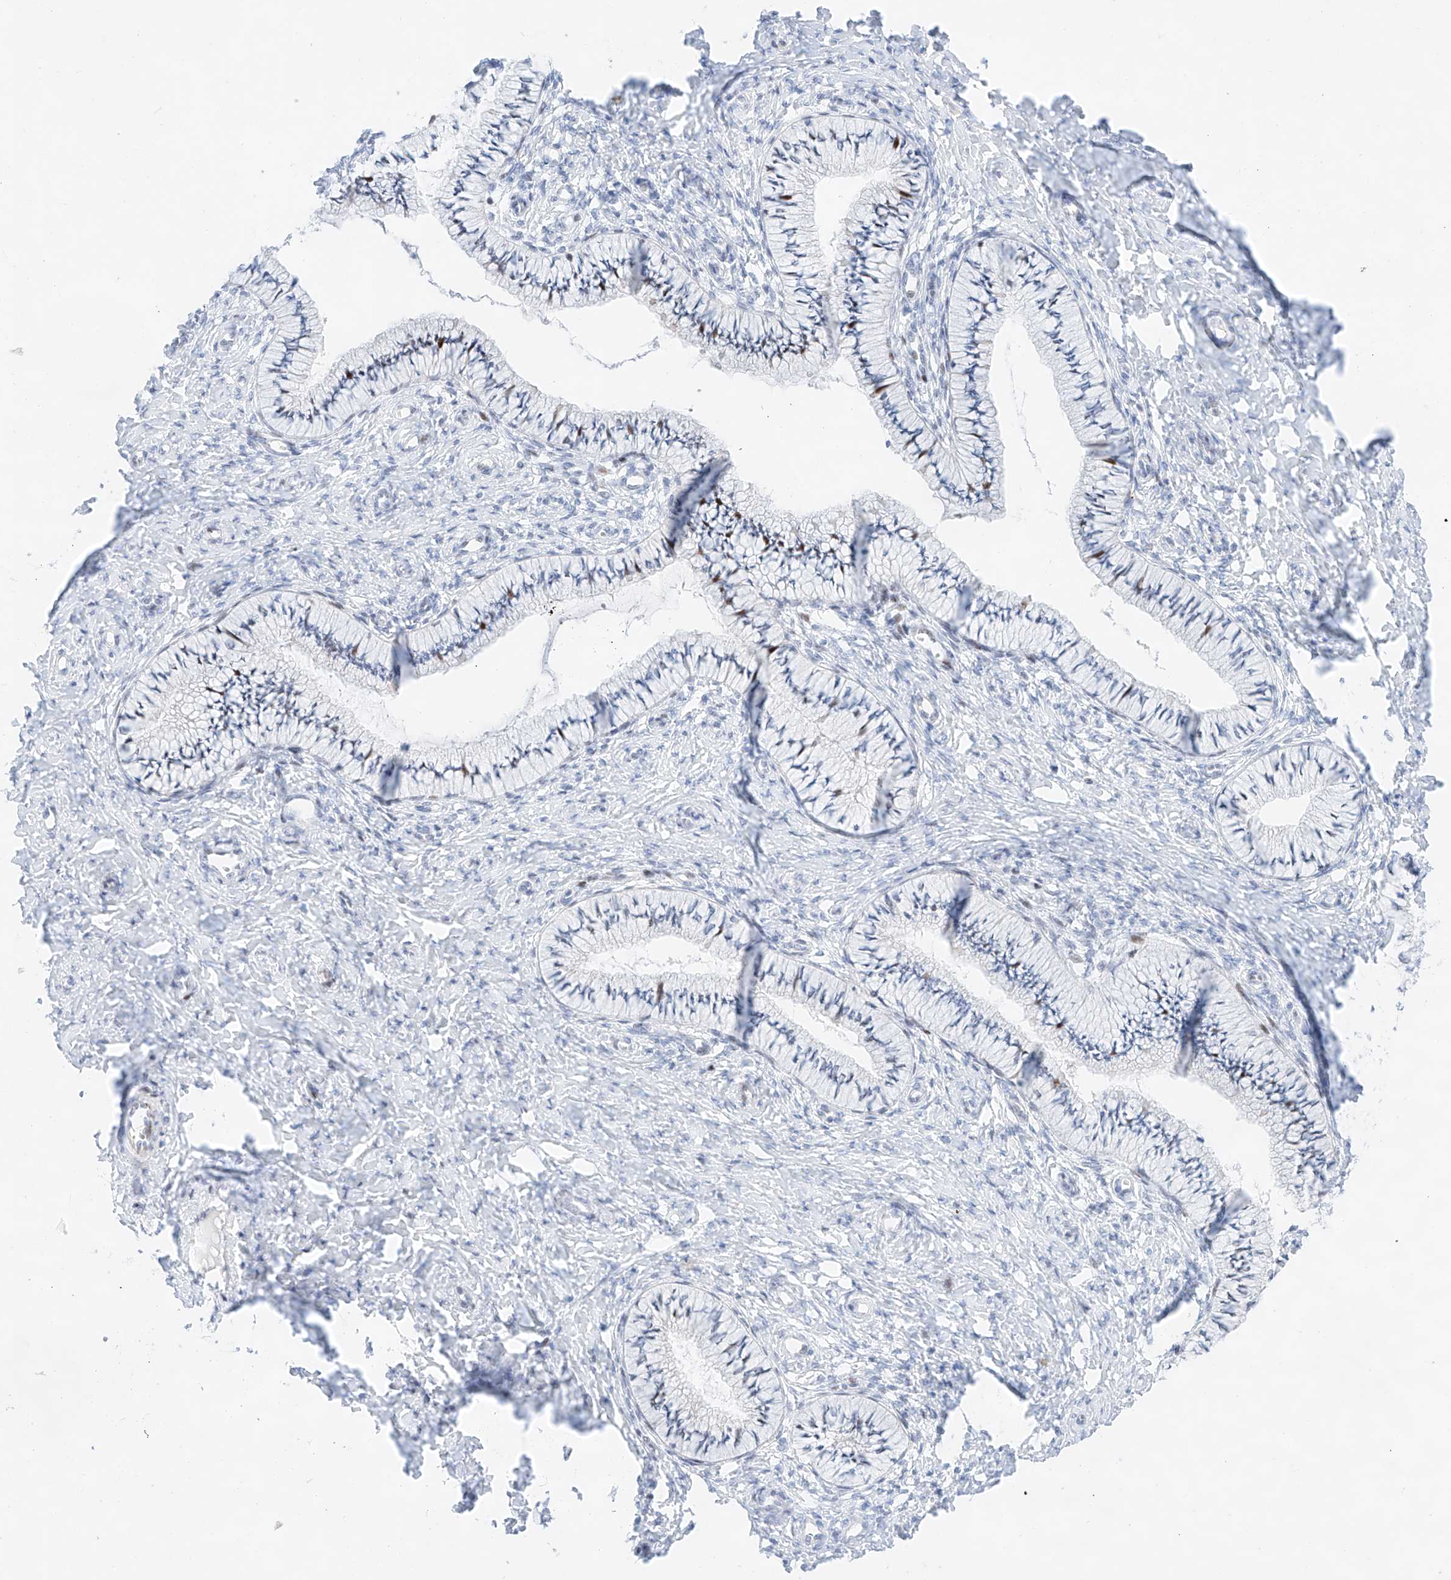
{"staining": {"intensity": "moderate", "quantity": "<25%", "location": "nuclear"}, "tissue": "cervix", "cell_type": "Glandular cells", "image_type": "normal", "snomed": [{"axis": "morphology", "description": "Normal tissue, NOS"}, {"axis": "topography", "description": "Cervix"}], "caption": "There is low levels of moderate nuclear expression in glandular cells of unremarkable cervix, as demonstrated by immunohistochemical staining (brown color).", "gene": "NT5C3B", "patient": {"sex": "female", "age": 36}}